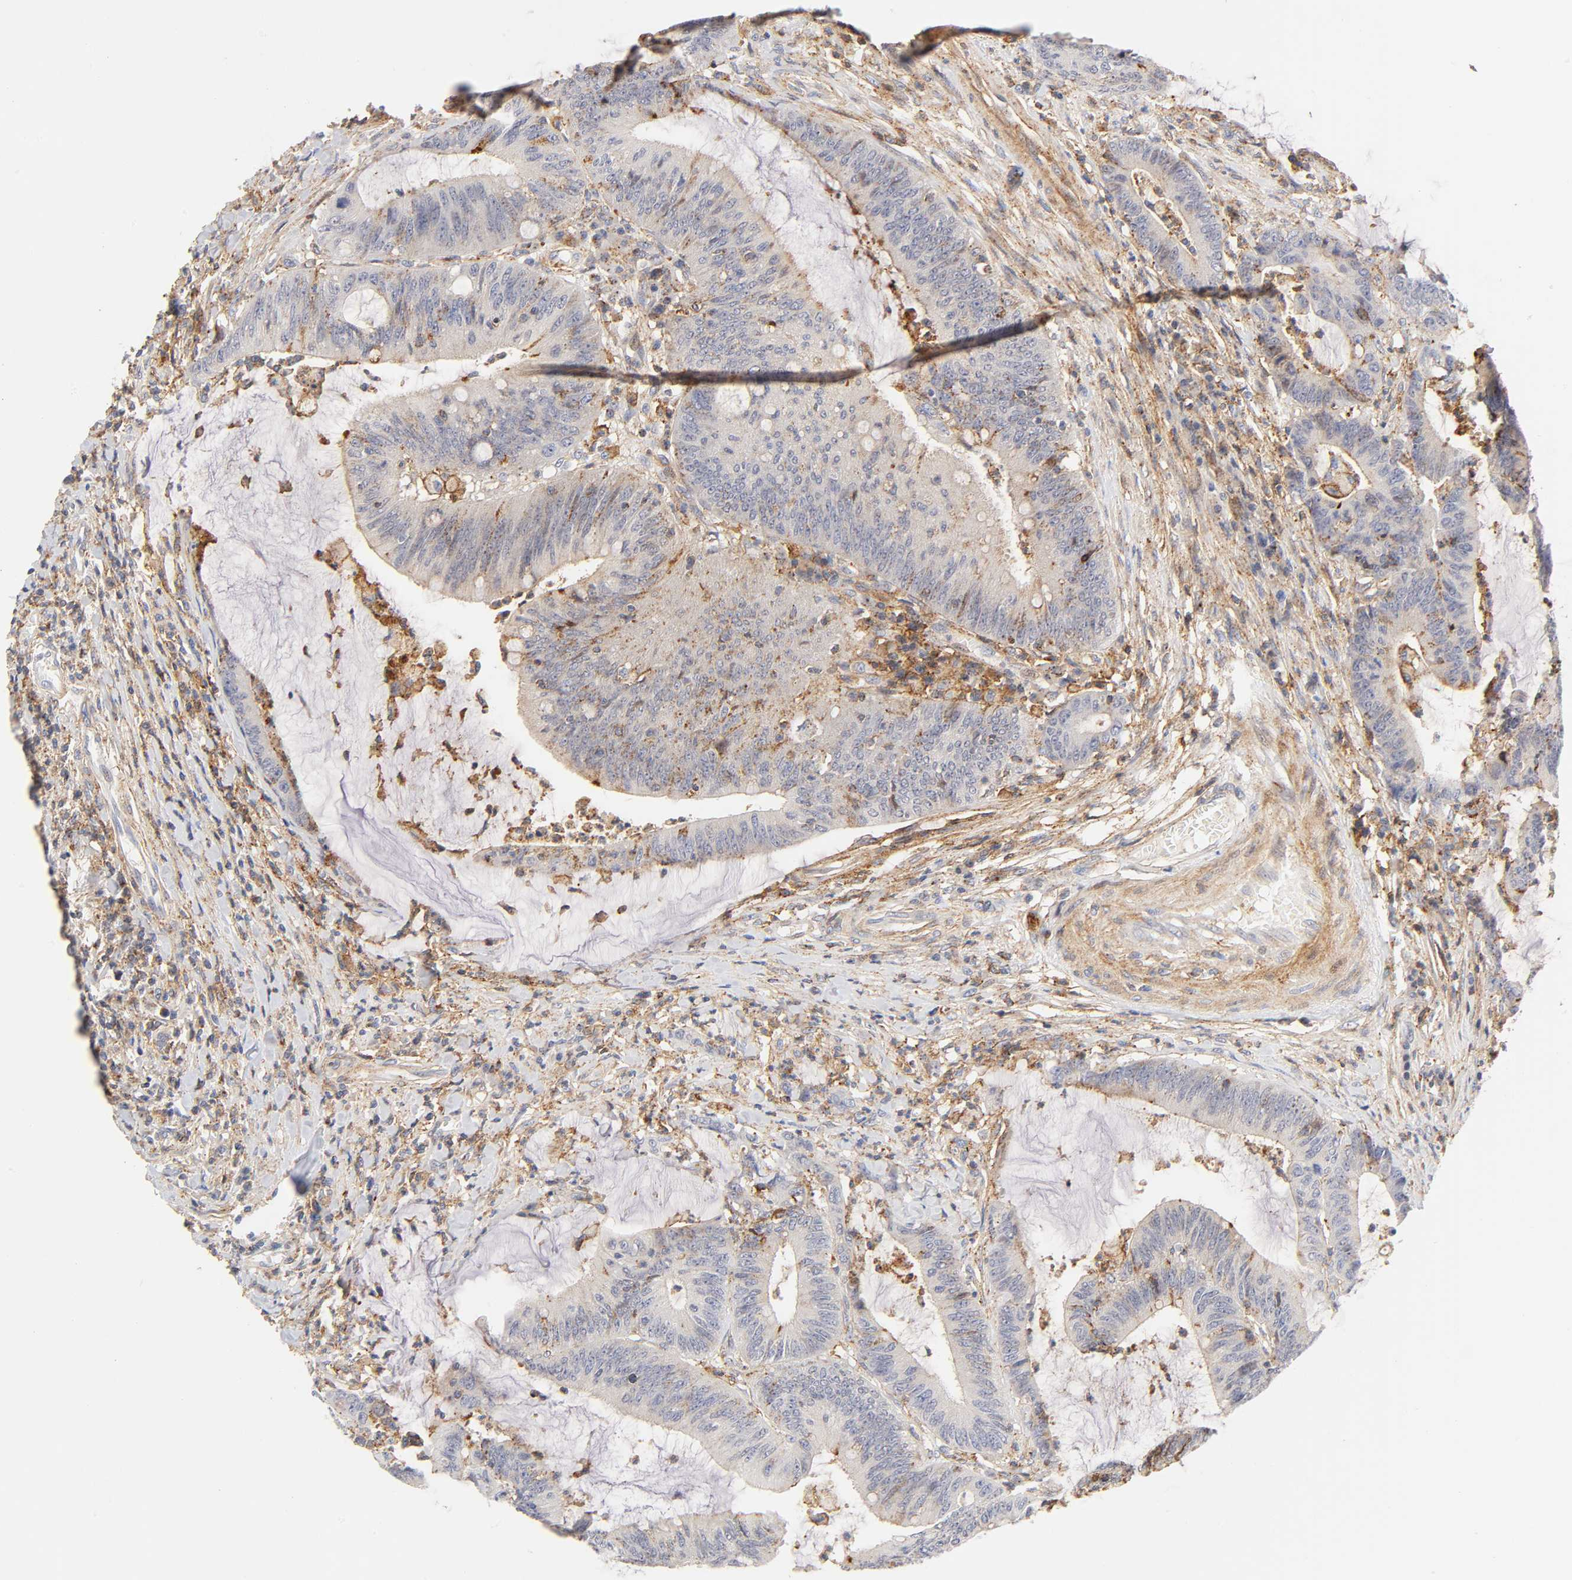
{"staining": {"intensity": "moderate", "quantity": "<25%", "location": "cytoplasmic/membranous"}, "tissue": "colorectal cancer", "cell_type": "Tumor cells", "image_type": "cancer", "snomed": [{"axis": "morphology", "description": "Adenocarcinoma, NOS"}, {"axis": "topography", "description": "Rectum"}], "caption": "Protein expression analysis of human colorectal cancer (adenocarcinoma) reveals moderate cytoplasmic/membranous positivity in about <25% of tumor cells. (Brightfield microscopy of DAB IHC at high magnification).", "gene": "ANXA7", "patient": {"sex": "female", "age": 66}}